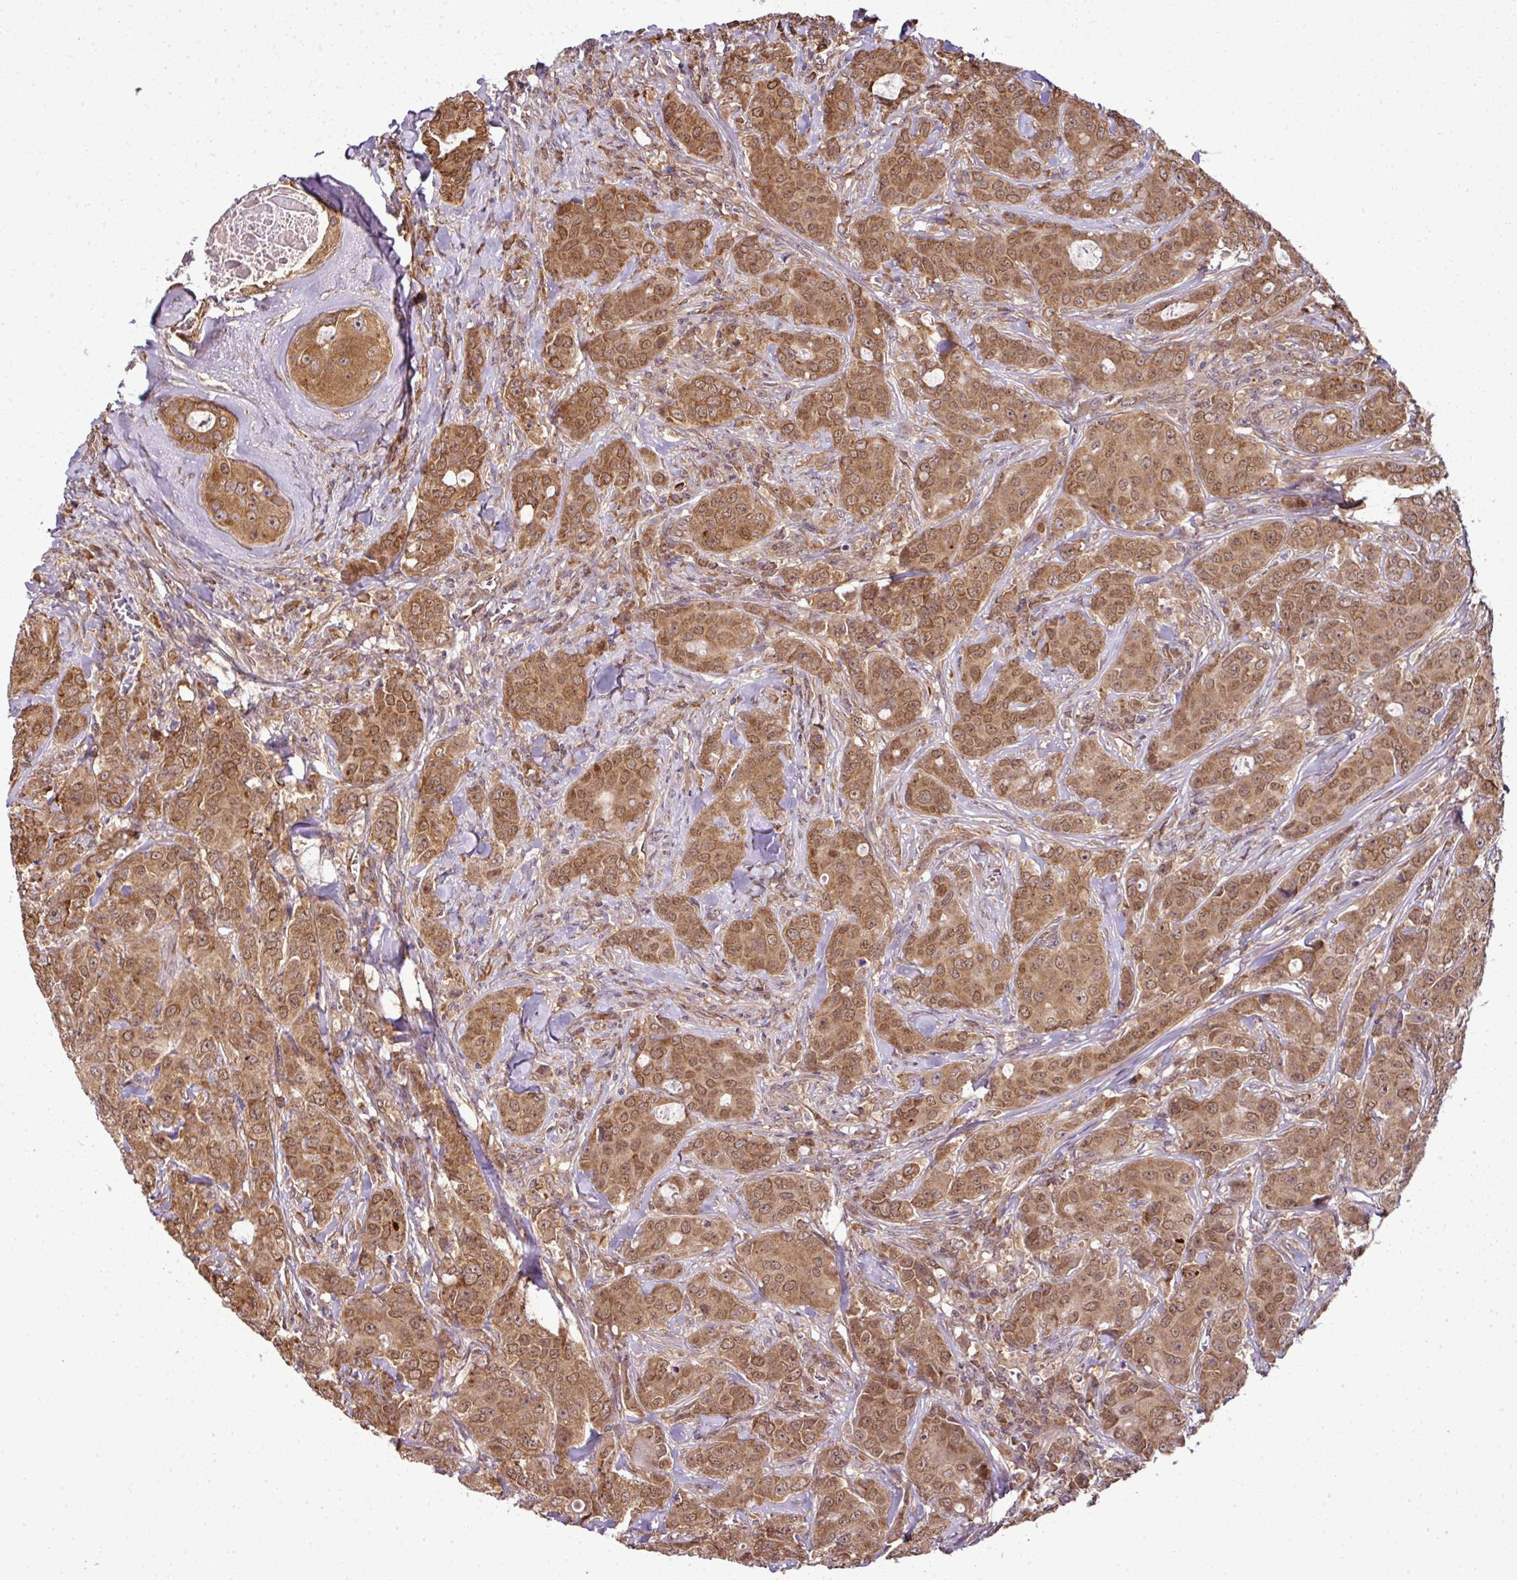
{"staining": {"intensity": "moderate", "quantity": ">75%", "location": "cytoplasmic/membranous,nuclear"}, "tissue": "breast cancer", "cell_type": "Tumor cells", "image_type": "cancer", "snomed": [{"axis": "morphology", "description": "Duct carcinoma"}, {"axis": "topography", "description": "Breast"}], "caption": "Tumor cells demonstrate medium levels of moderate cytoplasmic/membranous and nuclear staining in approximately >75% of cells in human breast infiltrating ductal carcinoma.", "gene": "RBM4B", "patient": {"sex": "female", "age": 43}}